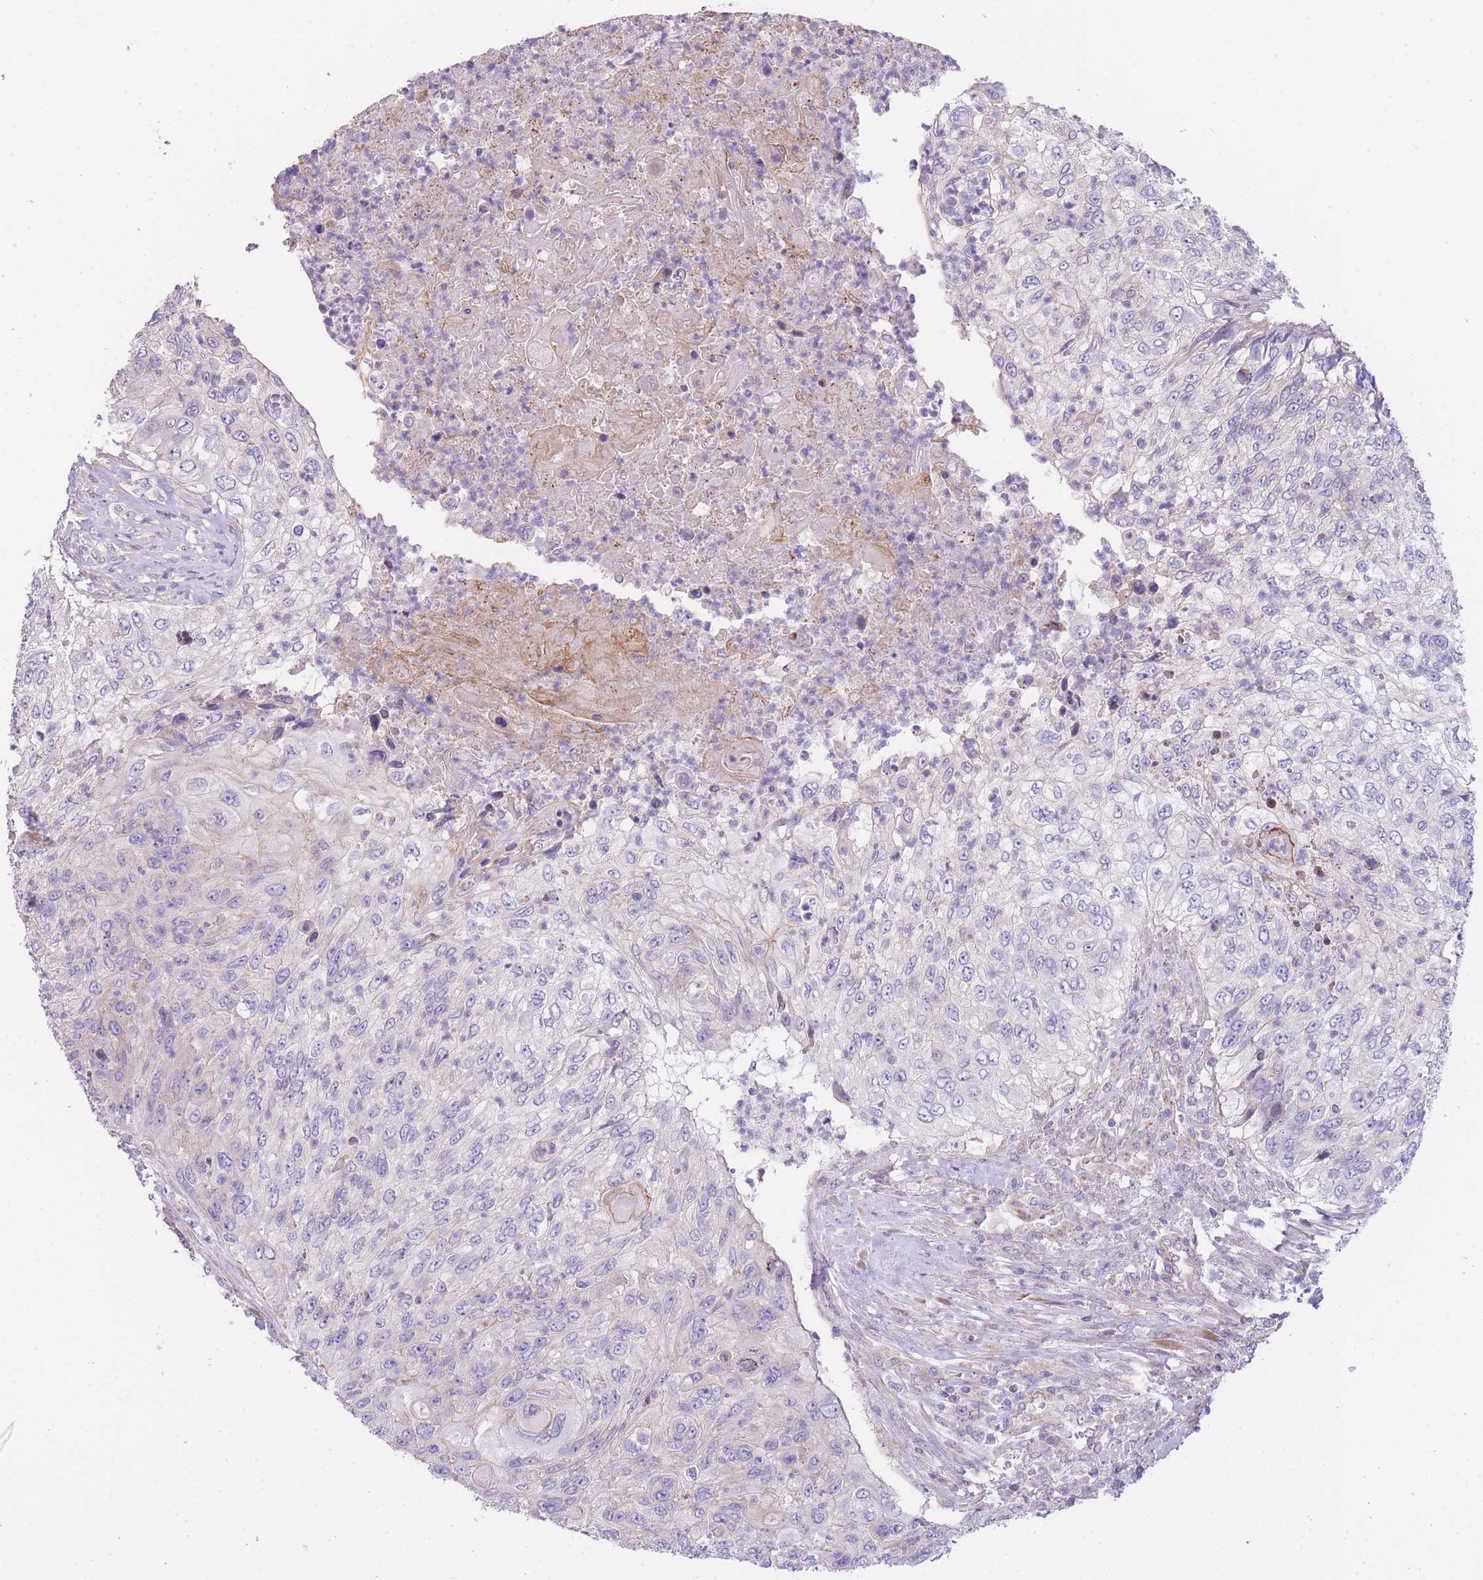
{"staining": {"intensity": "negative", "quantity": "none", "location": "none"}, "tissue": "urothelial cancer", "cell_type": "Tumor cells", "image_type": "cancer", "snomed": [{"axis": "morphology", "description": "Urothelial carcinoma, High grade"}, {"axis": "topography", "description": "Urinary bladder"}], "caption": "Tumor cells are negative for brown protein staining in high-grade urothelial carcinoma. The staining was performed using DAB (3,3'-diaminobenzidine) to visualize the protein expression in brown, while the nuclei were stained in blue with hematoxylin (Magnification: 20x).", "gene": "CTBP1", "patient": {"sex": "female", "age": 60}}